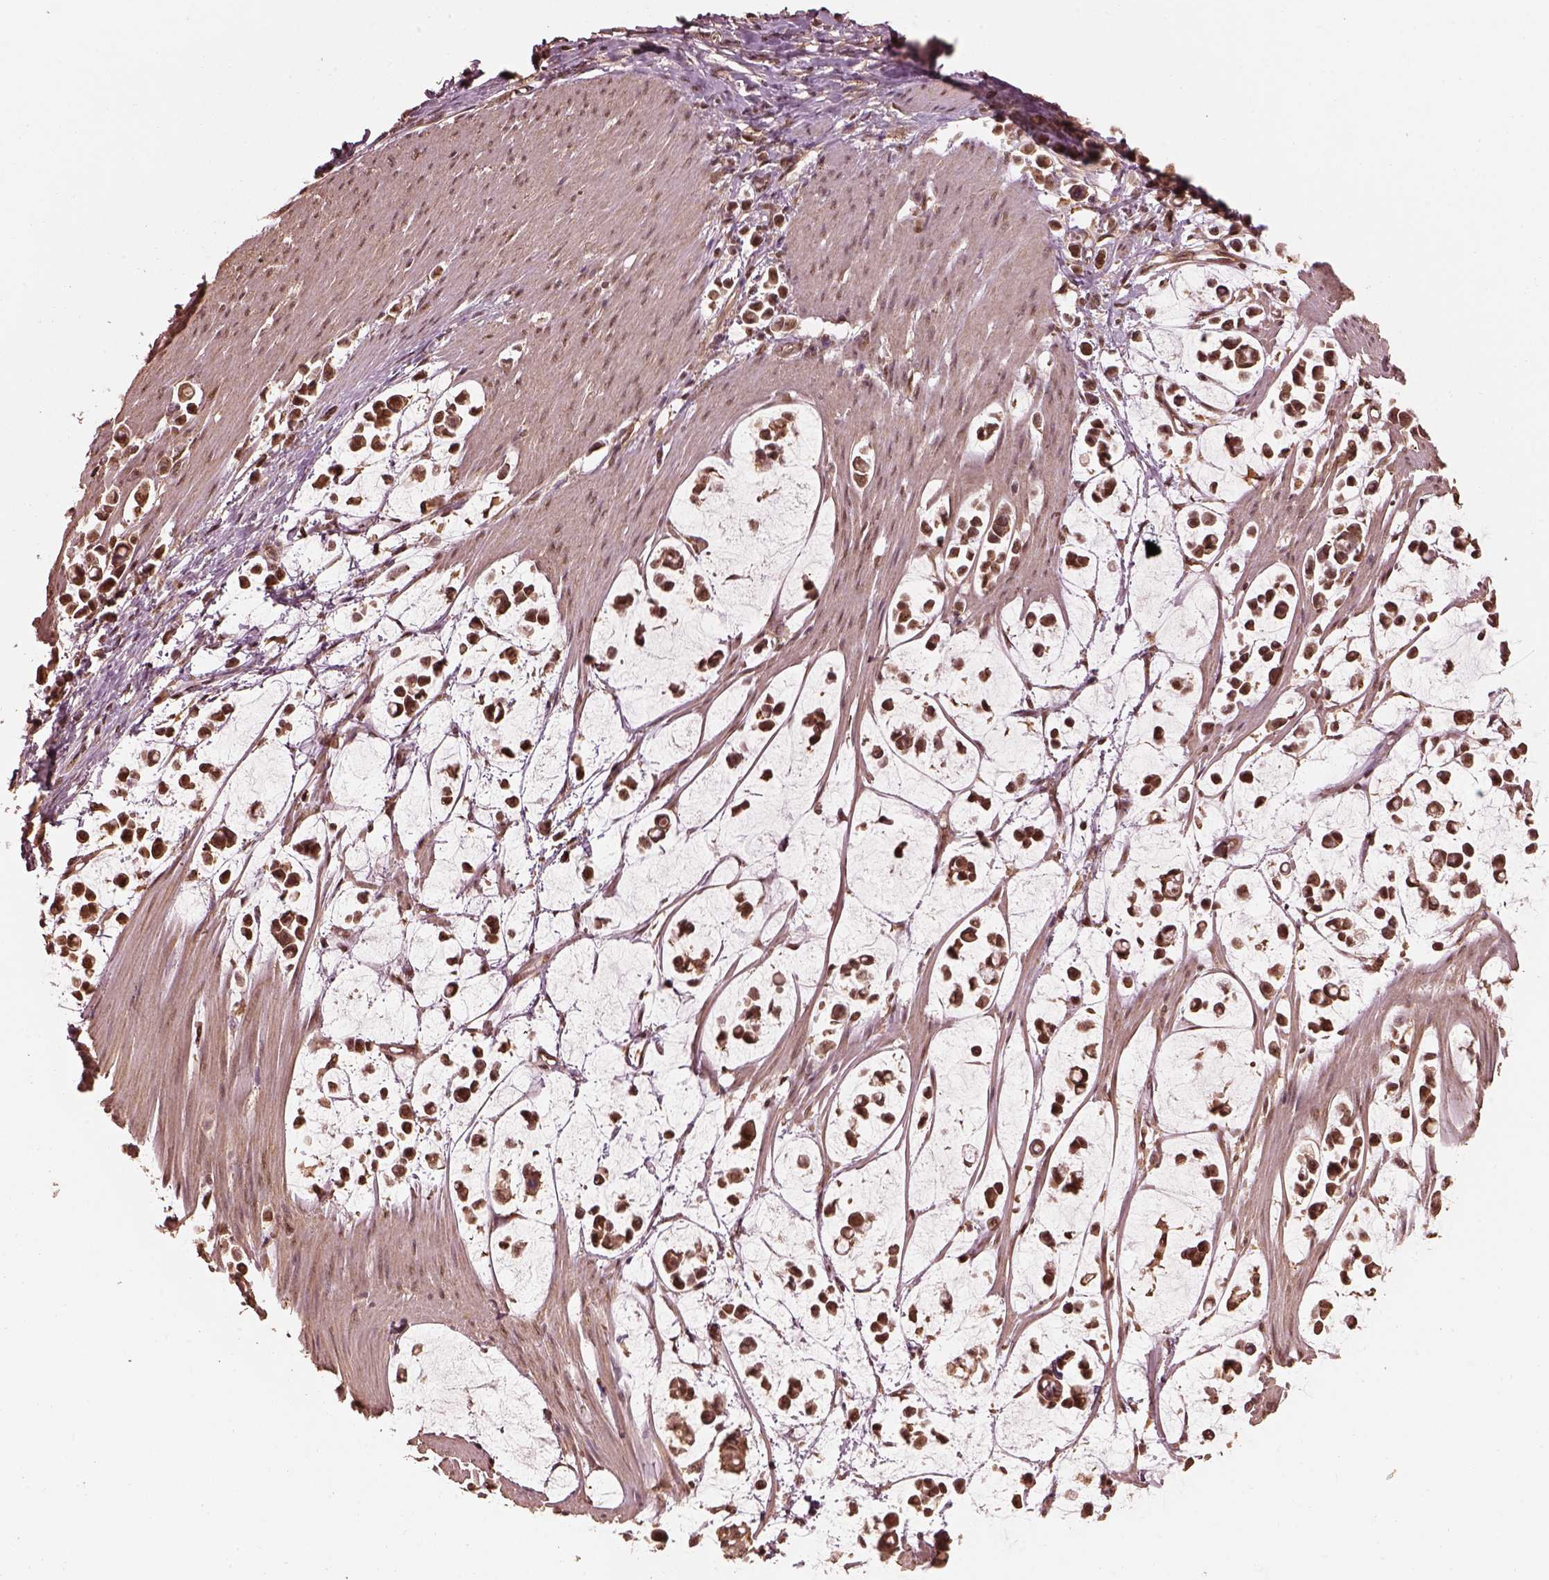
{"staining": {"intensity": "moderate", "quantity": ">75%", "location": "nuclear"}, "tissue": "stomach cancer", "cell_type": "Tumor cells", "image_type": "cancer", "snomed": [{"axis": "morphology", "description": "Adenocarcinoma, NOS"}, {"axis": "topography", "description": "Stomach"}], "caption": "An image of human adenocarcinoma (stomach) stained for a protein demonstrates moderate nuclear brown staining in tumor cells. The staining was performed using DAB (3,3'-diaminobenzidine), with brown indicating positive protein expression. Nuclei are stained blue with hematoxylin.", "gene": "PSMC5", "patient": {"sex": "male", "age": 82}}